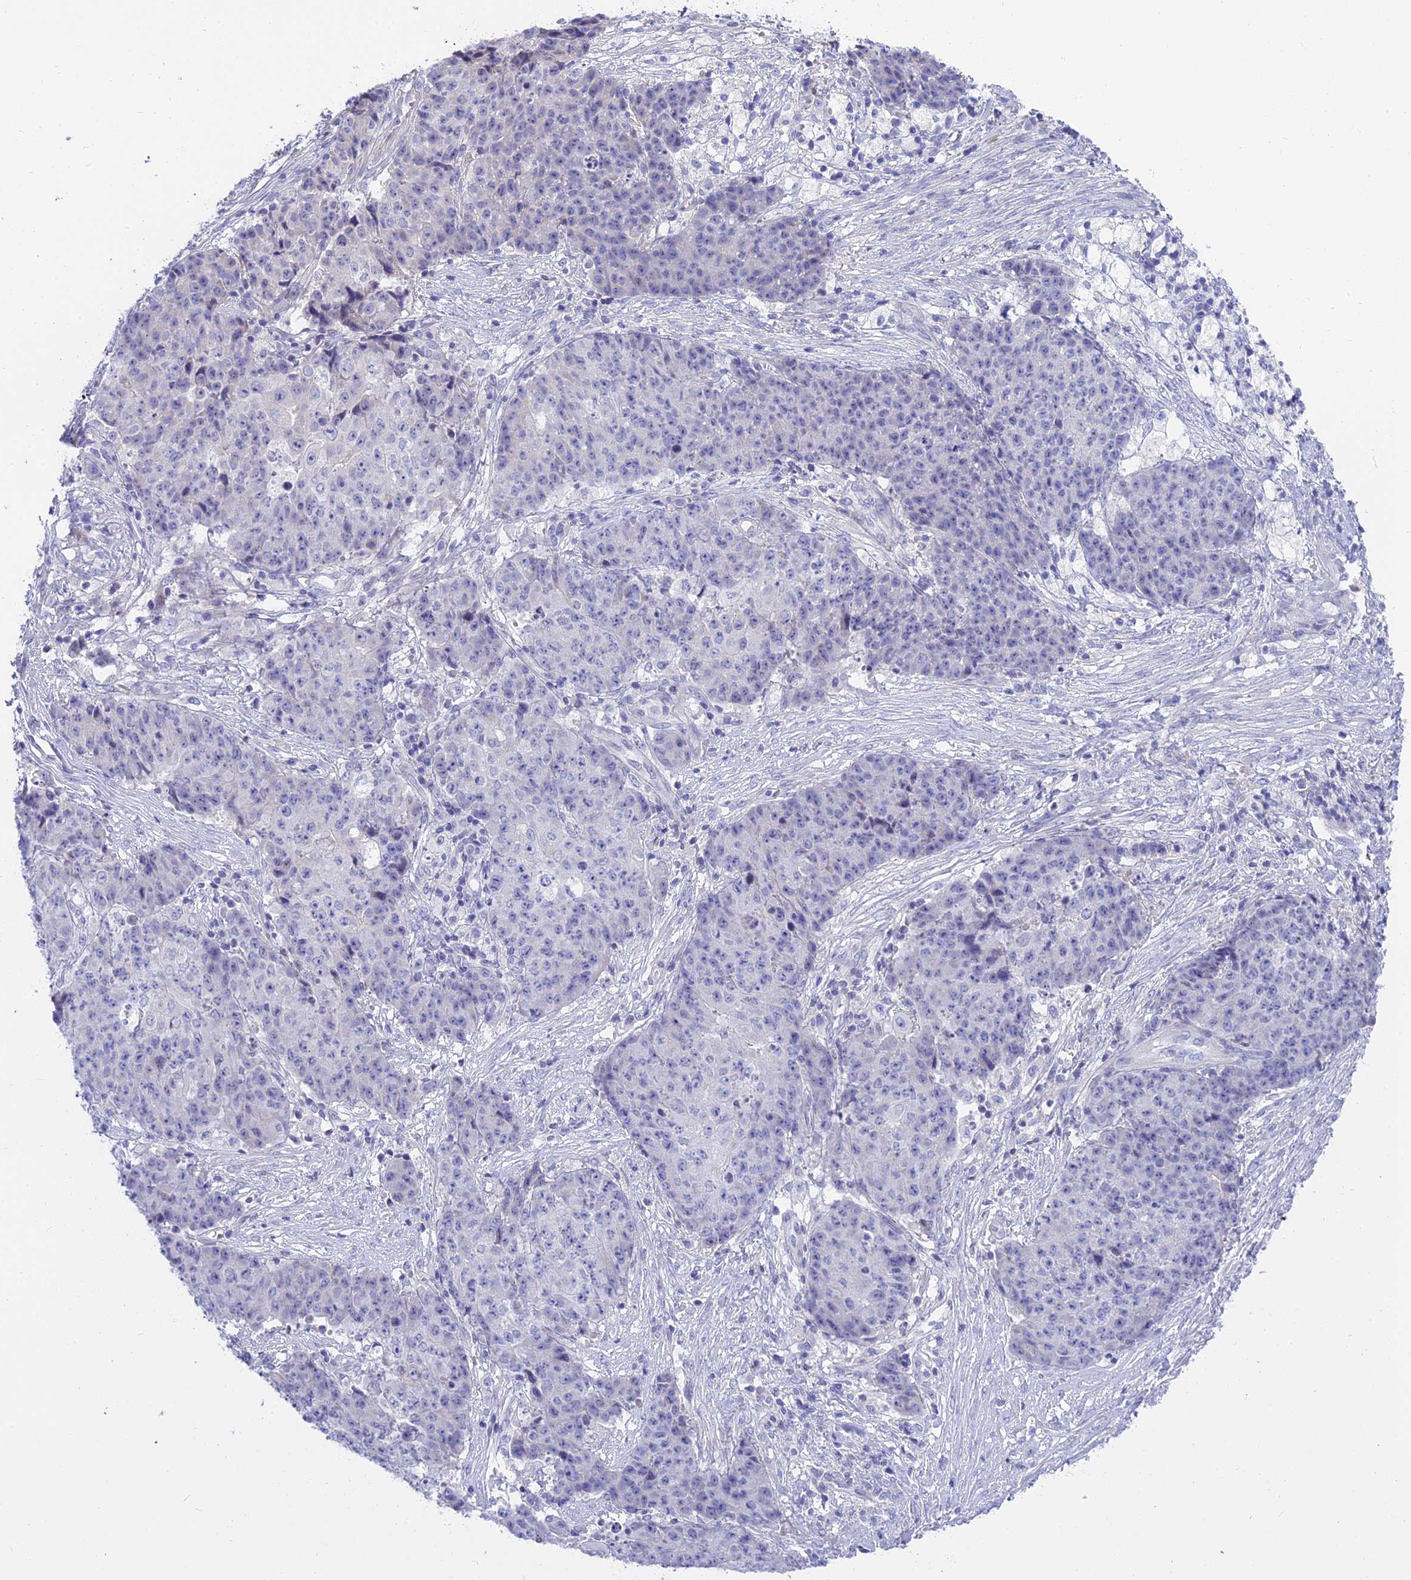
{"staining": {"intensity": "negative", "quantity": "none", "location": "none"}, "tissue": "ovarian cancer", "cell_type": "Tumor cells", "image_type": "cancer", "snomed": [{"axis": "morphology", "description": "Carcinoma, endometroid"}, {"axis": "topography", "description": "Ovary"}], "caption": "Immunohistochemical staining of ovarian cancer (endometroid carcinoma) displays no significant positivity in tumor cells.", "gene": "MBD3L1", "patient": {"sex": "female", "age": 42}}